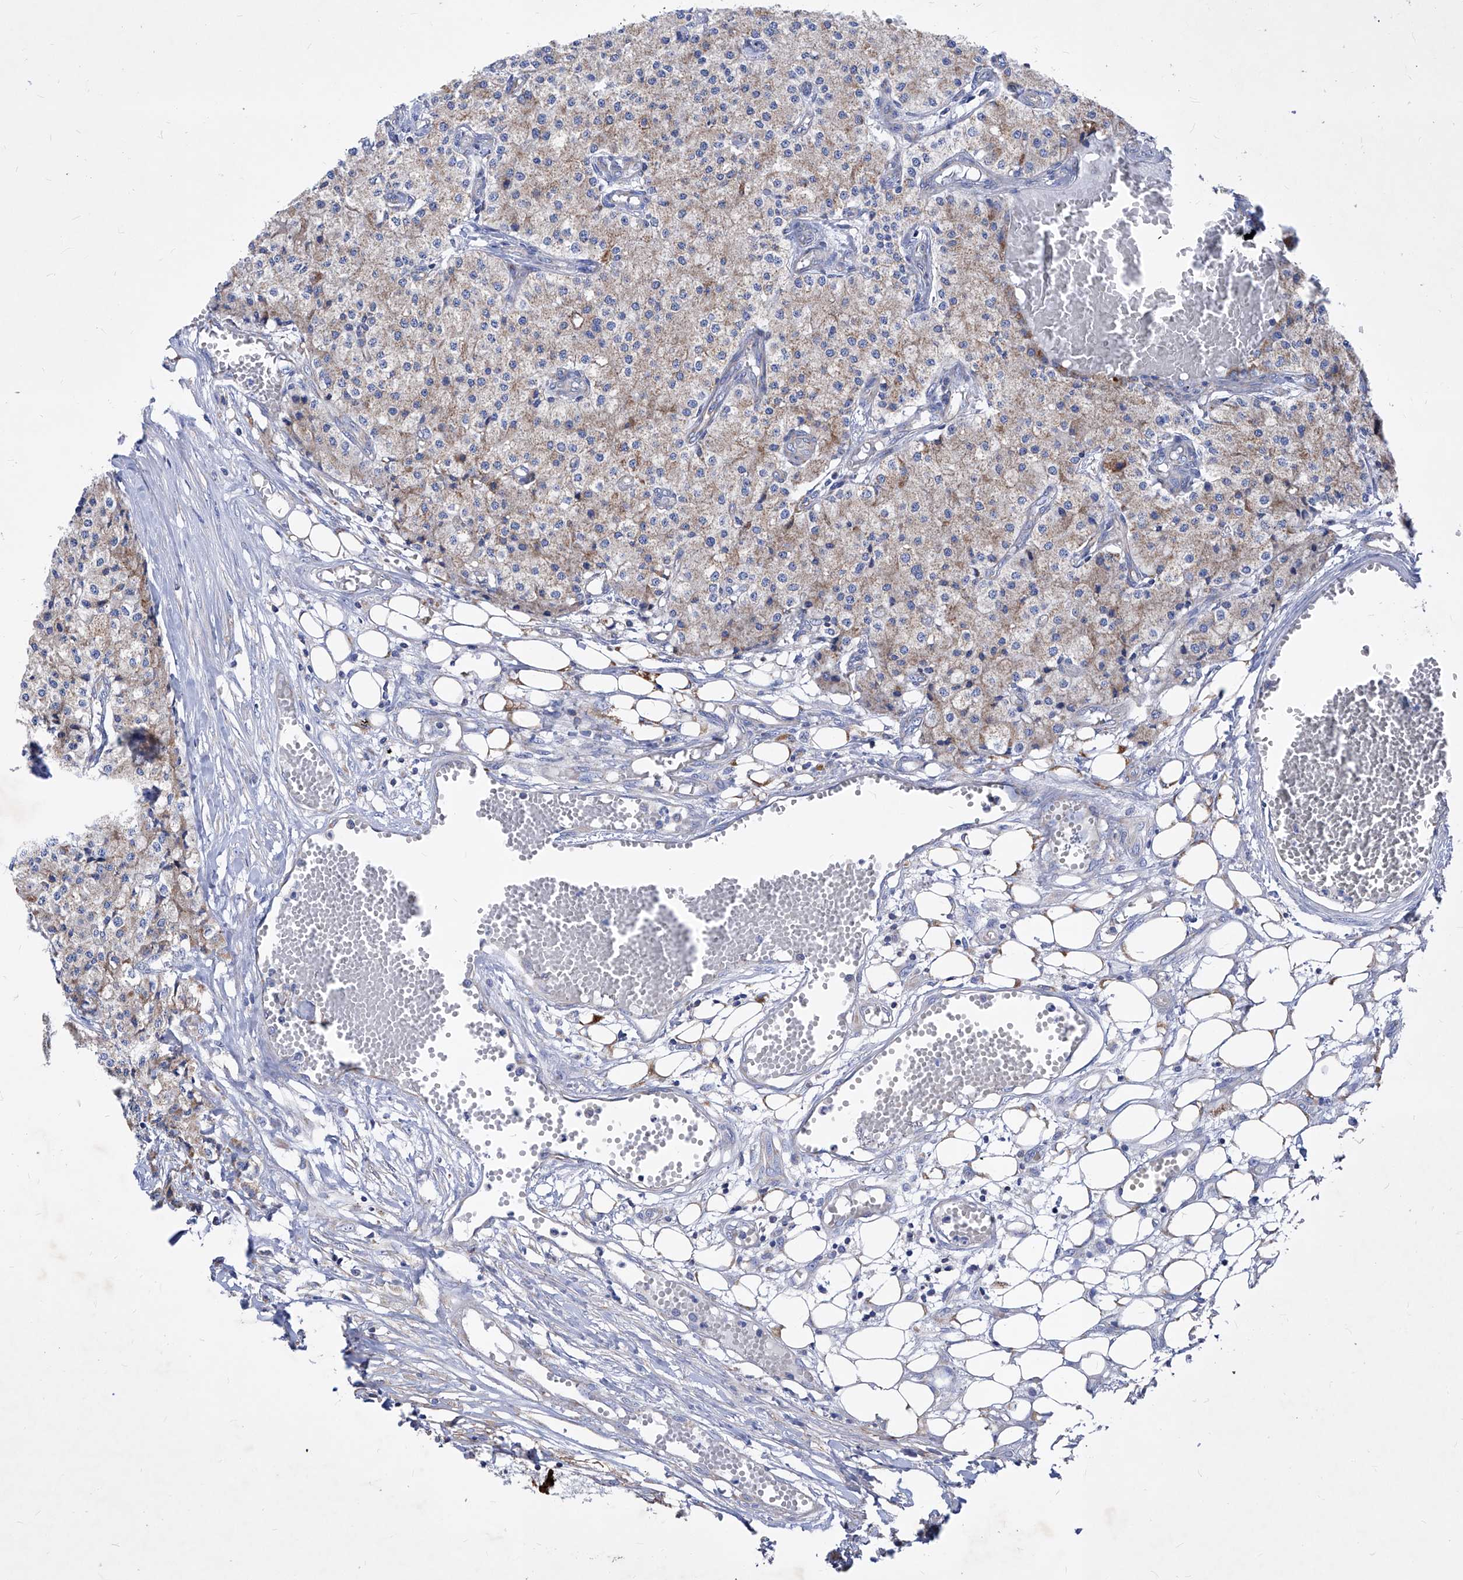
{"staining": {"intensity": "weak", "quantity": ">75%", "location": "cytoplasmic/membranous"}, "tissue": "carcinoid", "cell_type": "Tumor cells", "image_type": "cancer", "snomed": [{"axis": "morphology", "description": "Carcinoid, malignant, NOS"}, {"axis": "topography", "description": "Colon"}], "caption": "Human carcinoid stained for a protein (brown) reveals weak cytoplasmic/membranous positive positivity in about >75% of tumor cells.", "gene": "HRNR", "patient": {"sex": "female", "age": 52}}